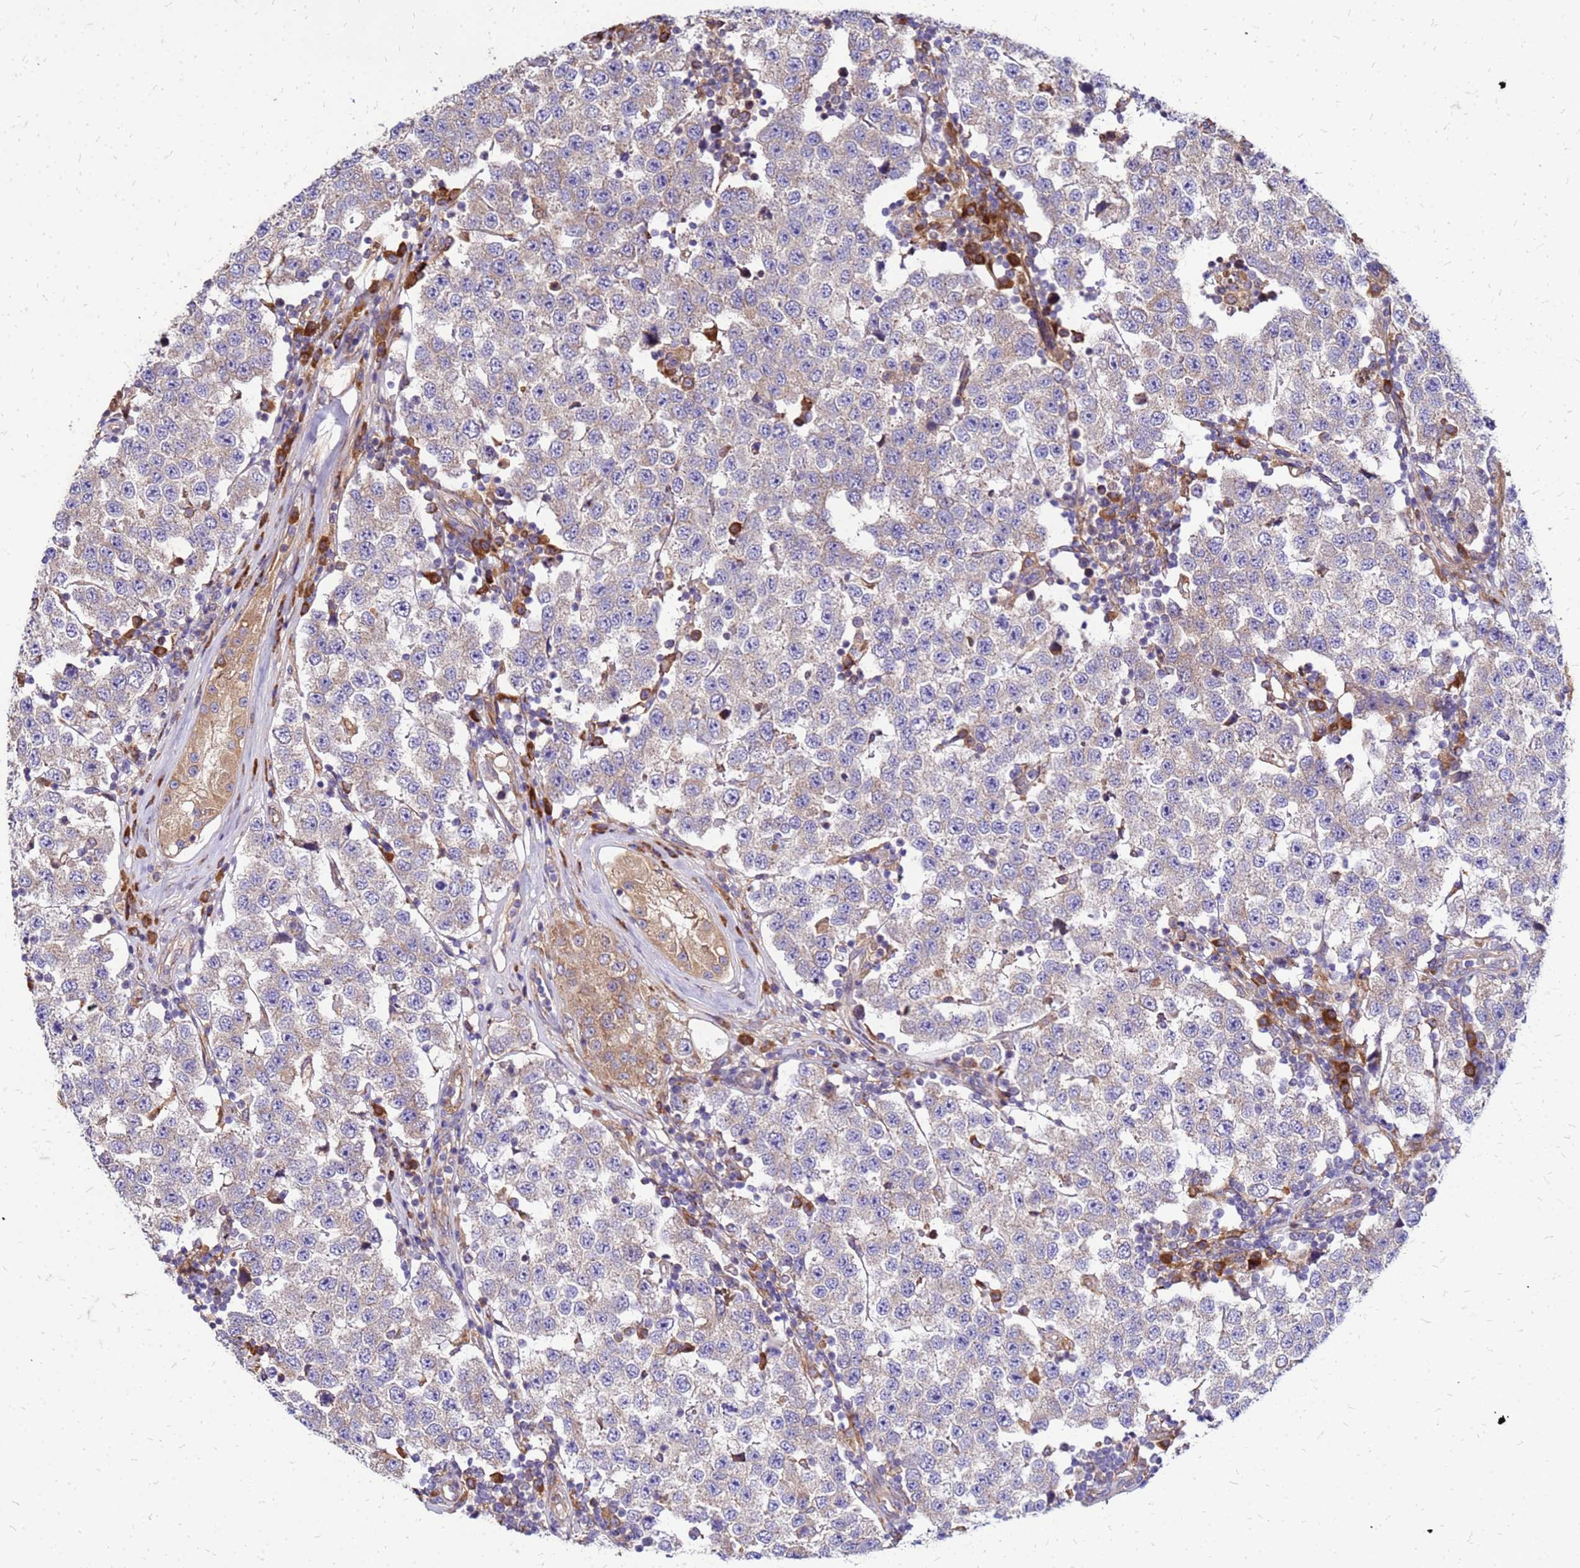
{"staining": {"intensity": "weak", "quantity": "<25%", "location": "cytoplasmic/membranous"}, "tissue": "testis cancer", "cell_type": "Tumor cells", "image_type": "cancer", "snomed": [{"axis": "morphology", "description": "Seminoma, NOS"}, {"axis": "topography", "description": "Testis"}], "caption": "Immunohistochemistry image of neoplastic tissue: human testis cancer stained with DAB (3,3'-diaminobenzidine) exhibits no significant protein positivity in tumor cells.", "gene": "VMO1", "patient": {"sex": "male", "age": 34}}